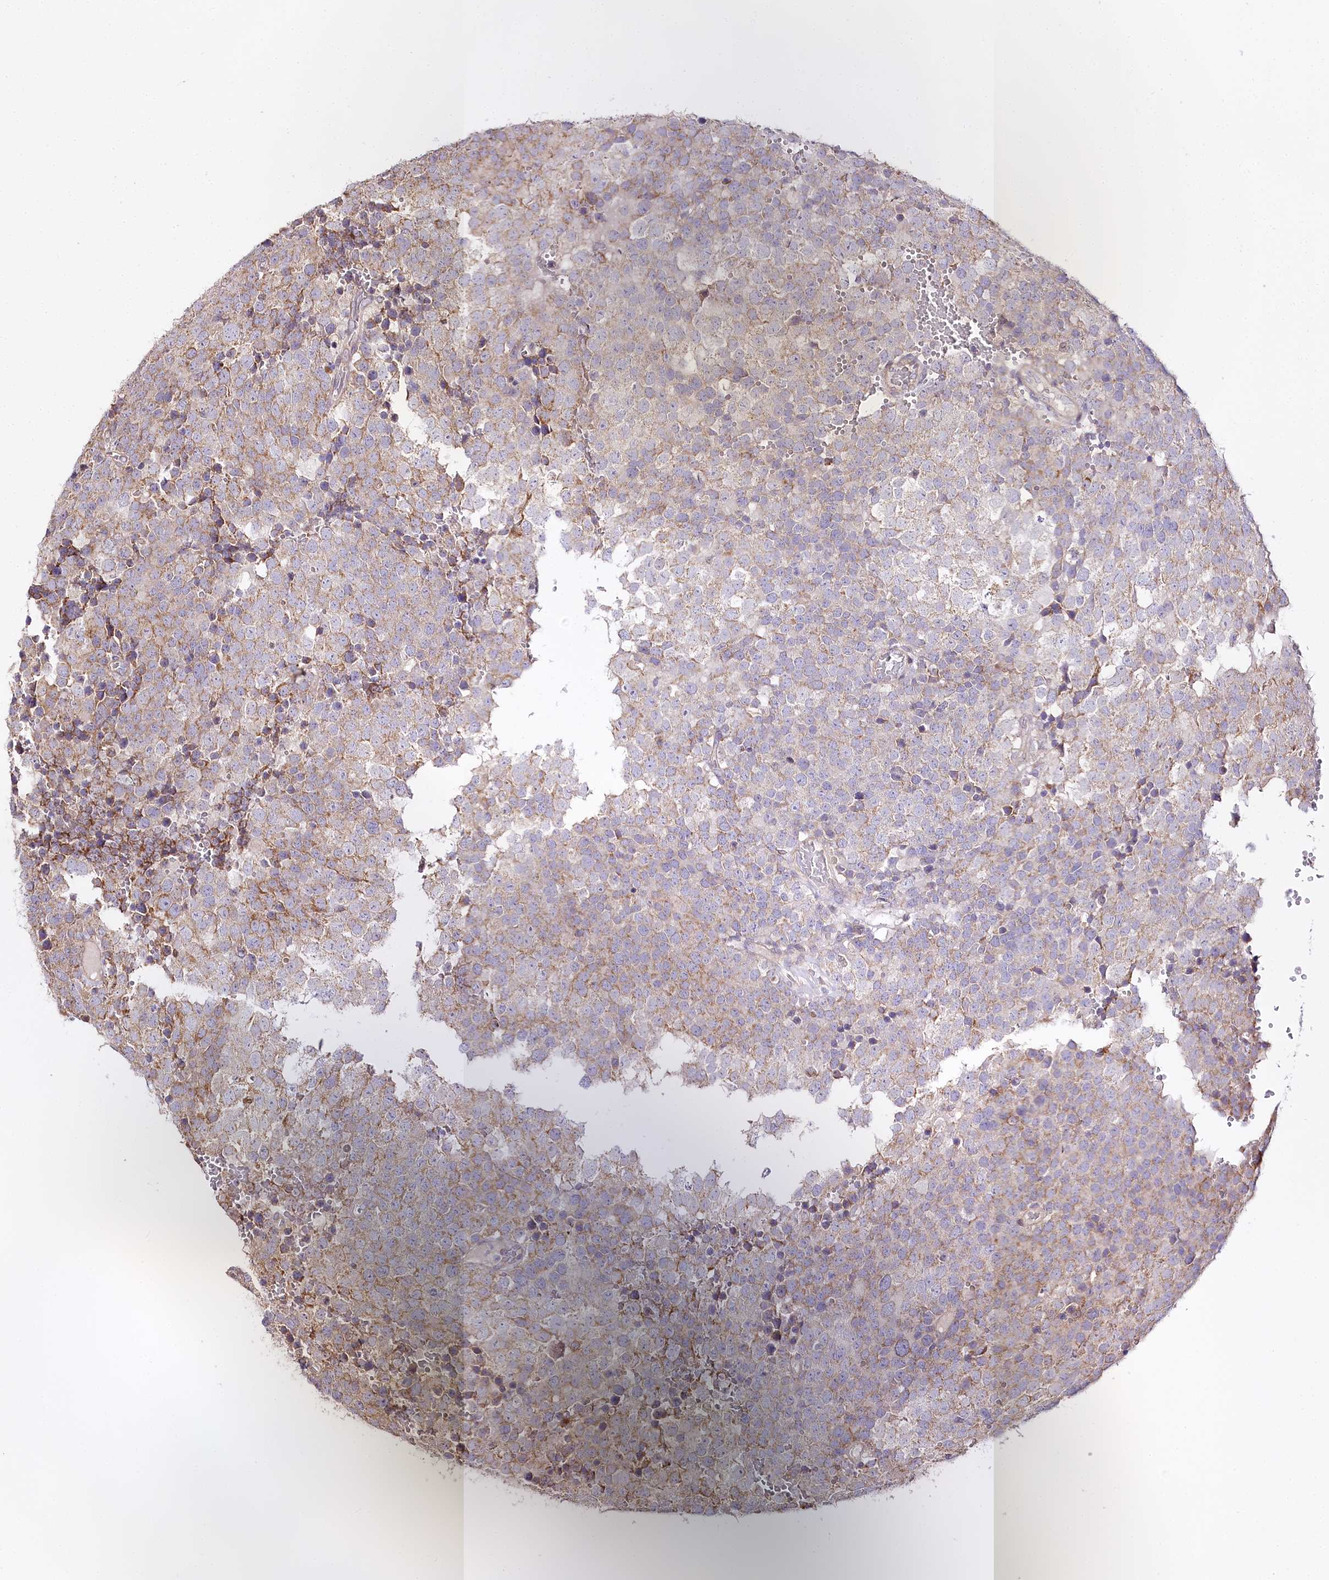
{"staining": {"intensity": "moderate", "quantity": "<25%", "location": "cytoplasmic/membranous"}, "tissue": "testis cancer", "cell_type": "Tumor cells", "image_type": "cancer", "snomed": [{"axis": "morphology", "description": "Seminoma, NOS"}, {"axis": "topography", "description": "Testis"}], "caption": "Tumor cells exhibit moderate cytoplasmic/membranous positivity in approximately <25% of cells in testis cancer.", "gene": "ZNF226", "patient": {"sex": "male", "age": 71}}